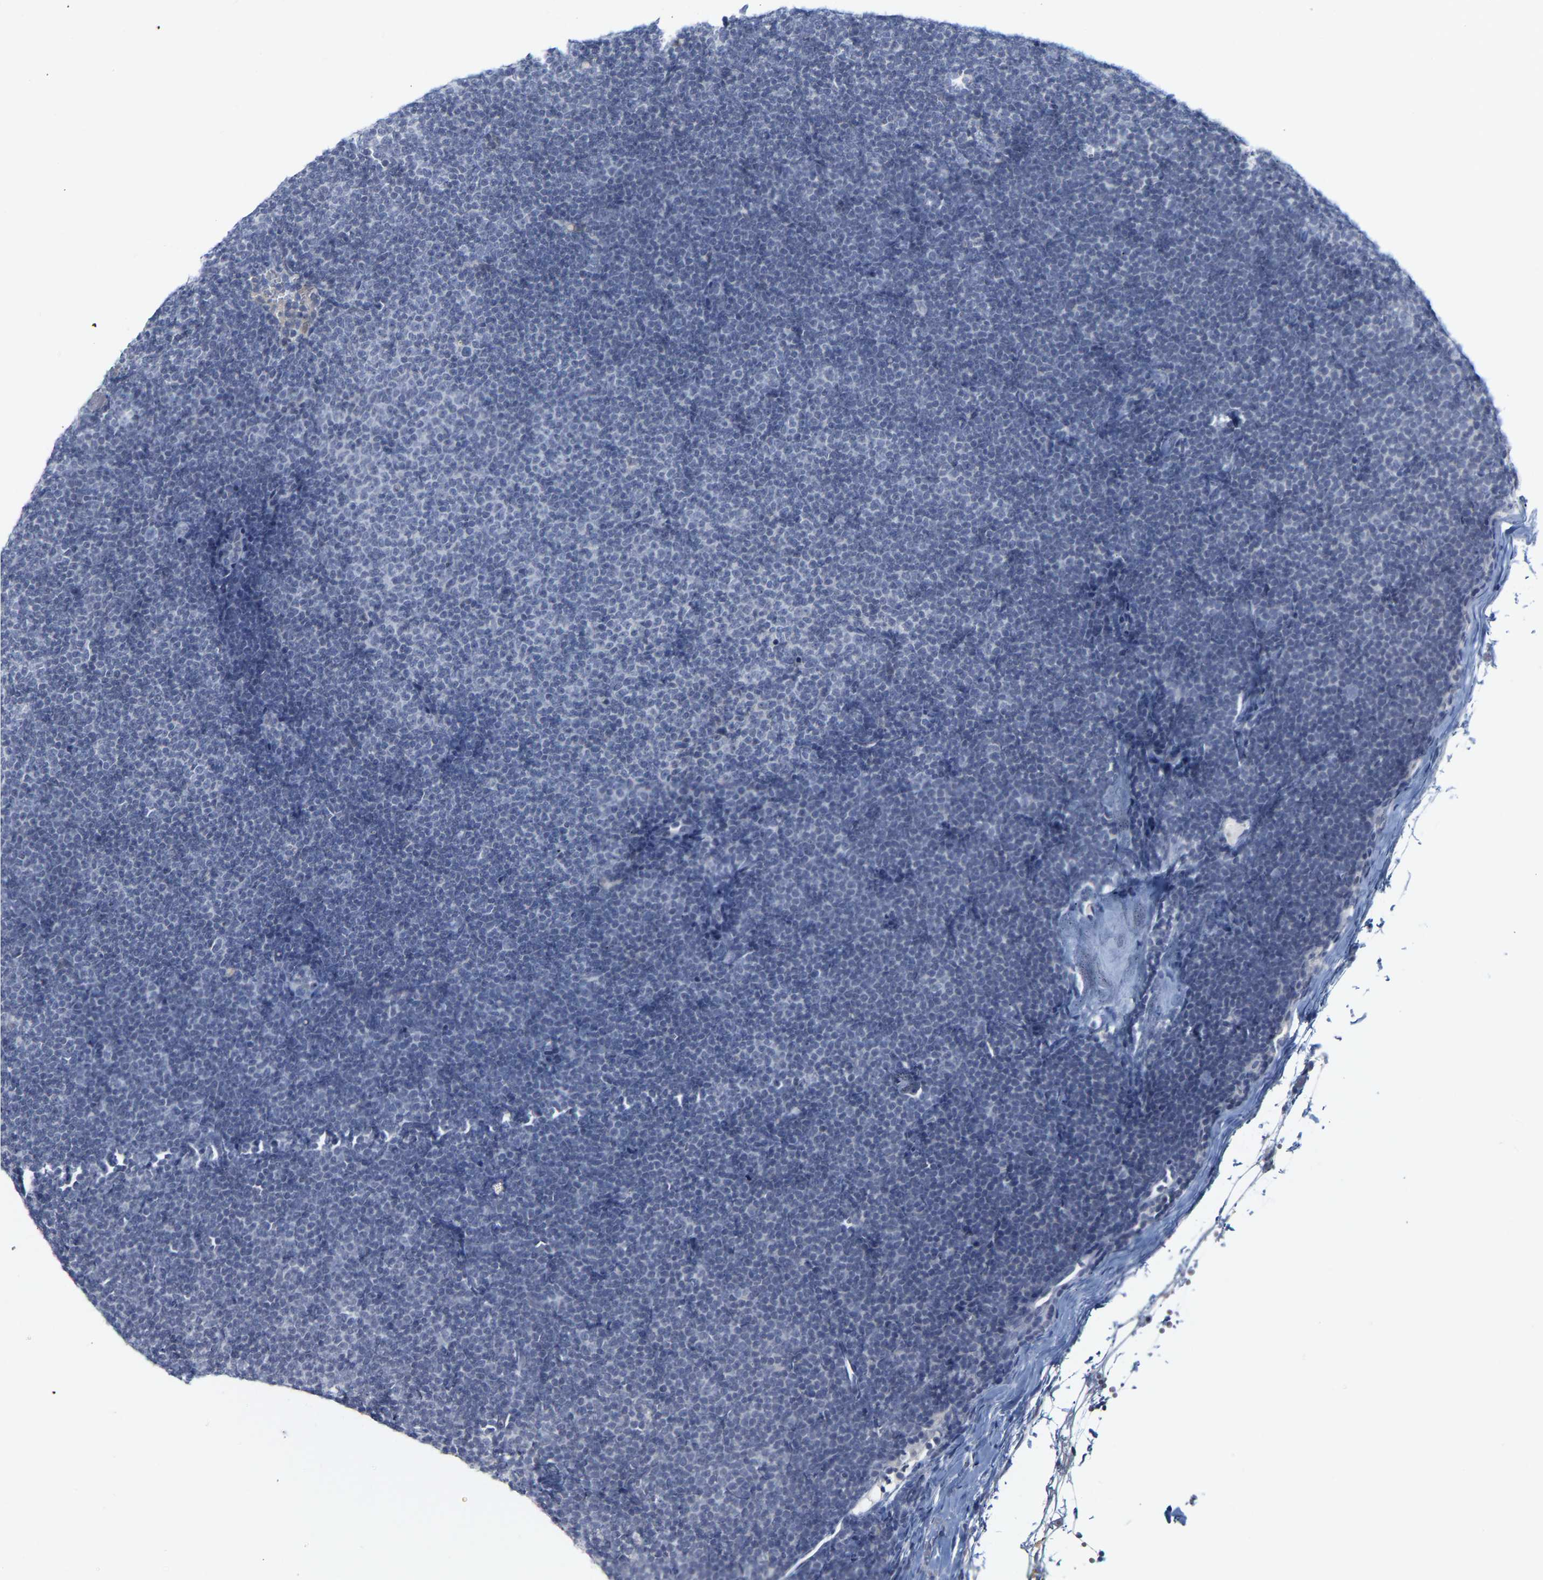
{"staining": {"intensity": "negative", "quantity": "none", "location": "none"}, "tissue": "lymphoma", "cell_type": "Tumor cells", "image_type": "cancer", "snomed": [{"axis": "morphology", "description": "Malignant lymphoma, non-Hodgkin's type, Low grade"}, {"axis": "topography", "description": "Lymph node"}], "caption": "Immunohistochemistry (IHC) photomicrograph of neoplastic tissue: lymphoma stained with DAB demonstrates no significant protein positivity in tumor cells.", "gene": "KRT76", "patient": {"sex": "female", "age": 53}}